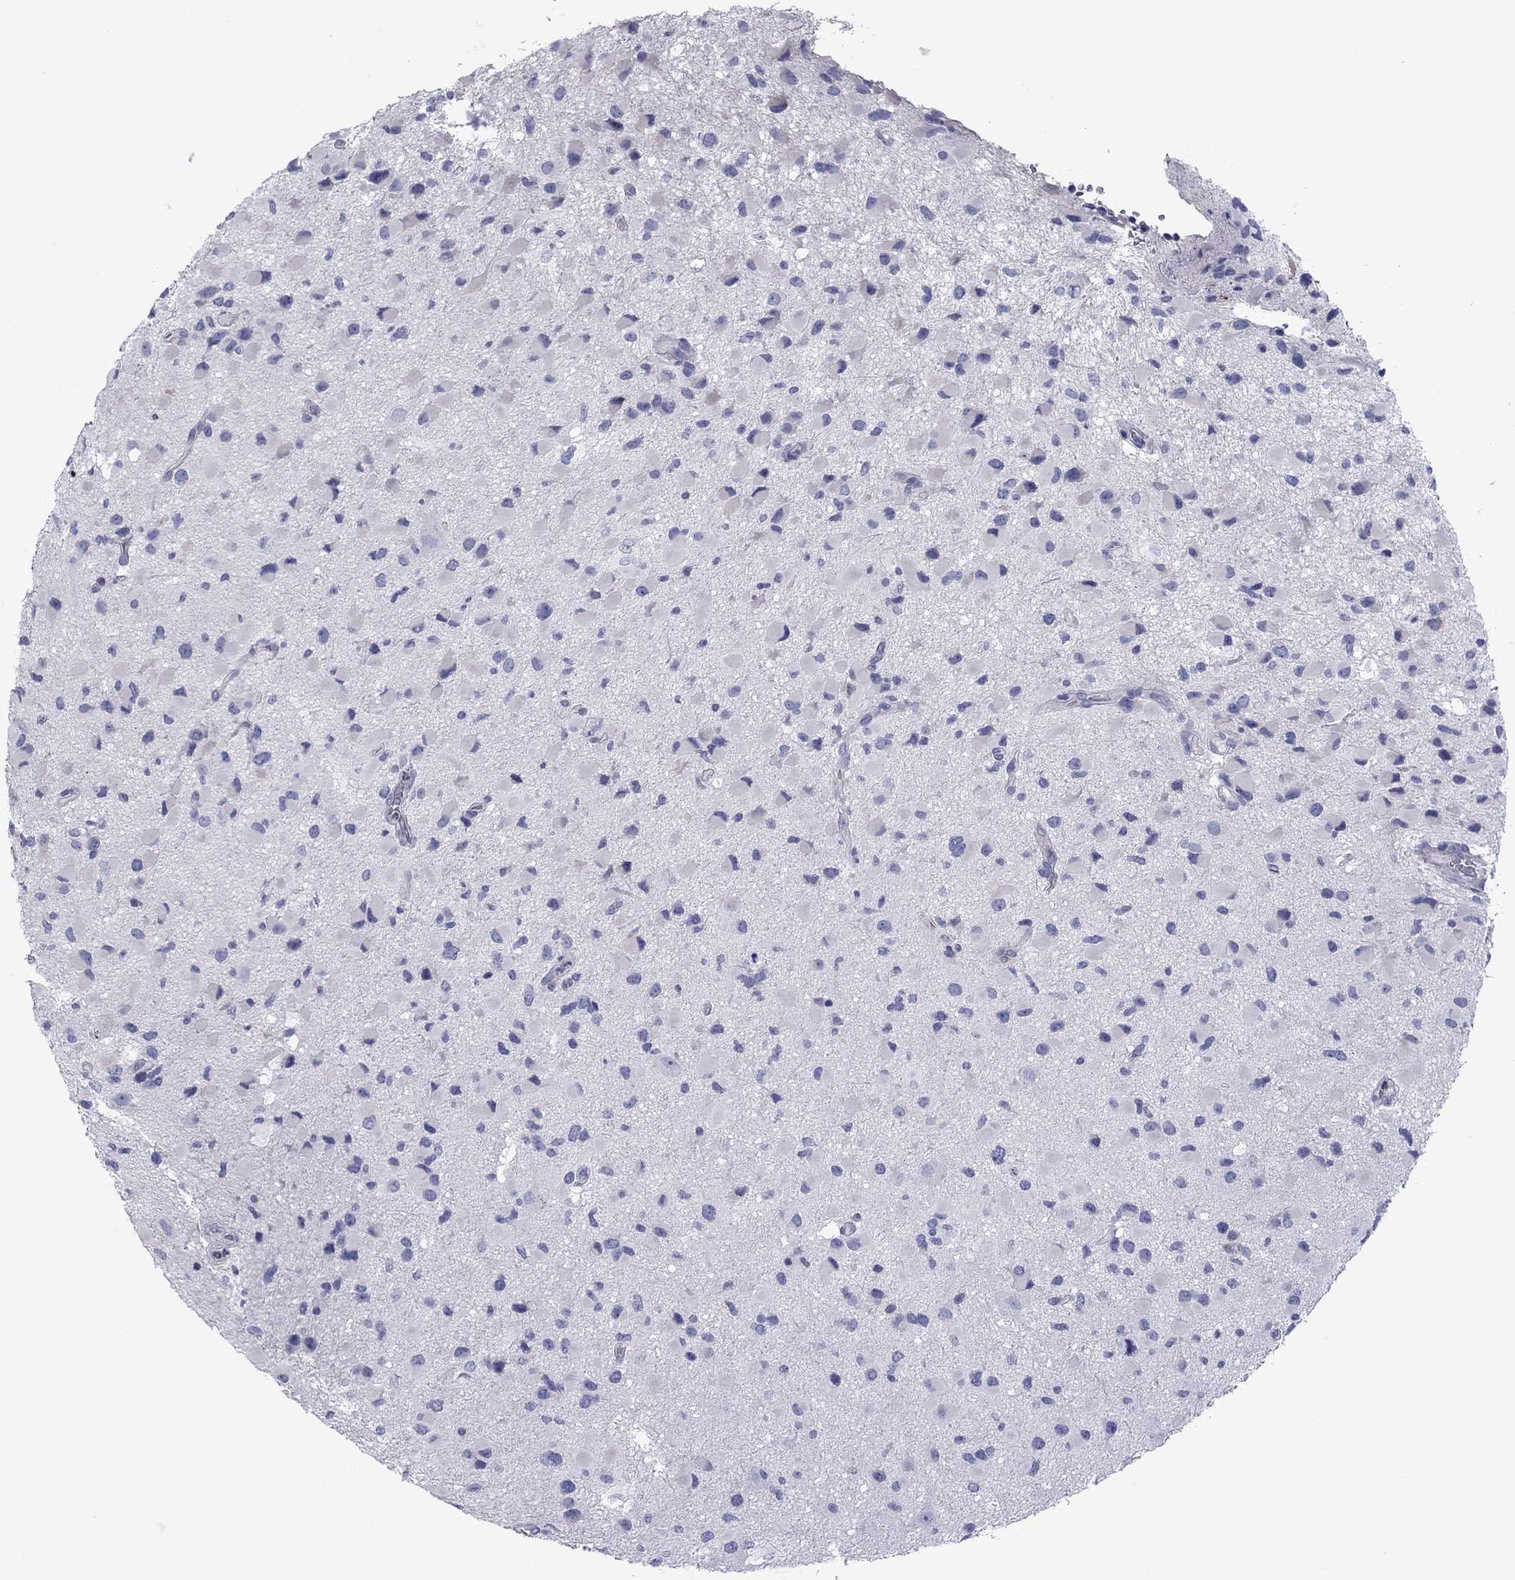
{"staining": {"intensity": "negative", "quantity": "none", "location": "none"}, "tissue": "glioma", "cell_type": "Tumor cells", "image_type": "cancer", "snomed": [{"axis": "morphology", "description": "Glioma, malignant, Low grade"}, {"axis": "topography", "description": "Brain"}], "caption": "There is no significant staining in tumor cells of glioma.", "gene": "TMPRSS11A", "patient": {"sex": "female", "age": 32}}